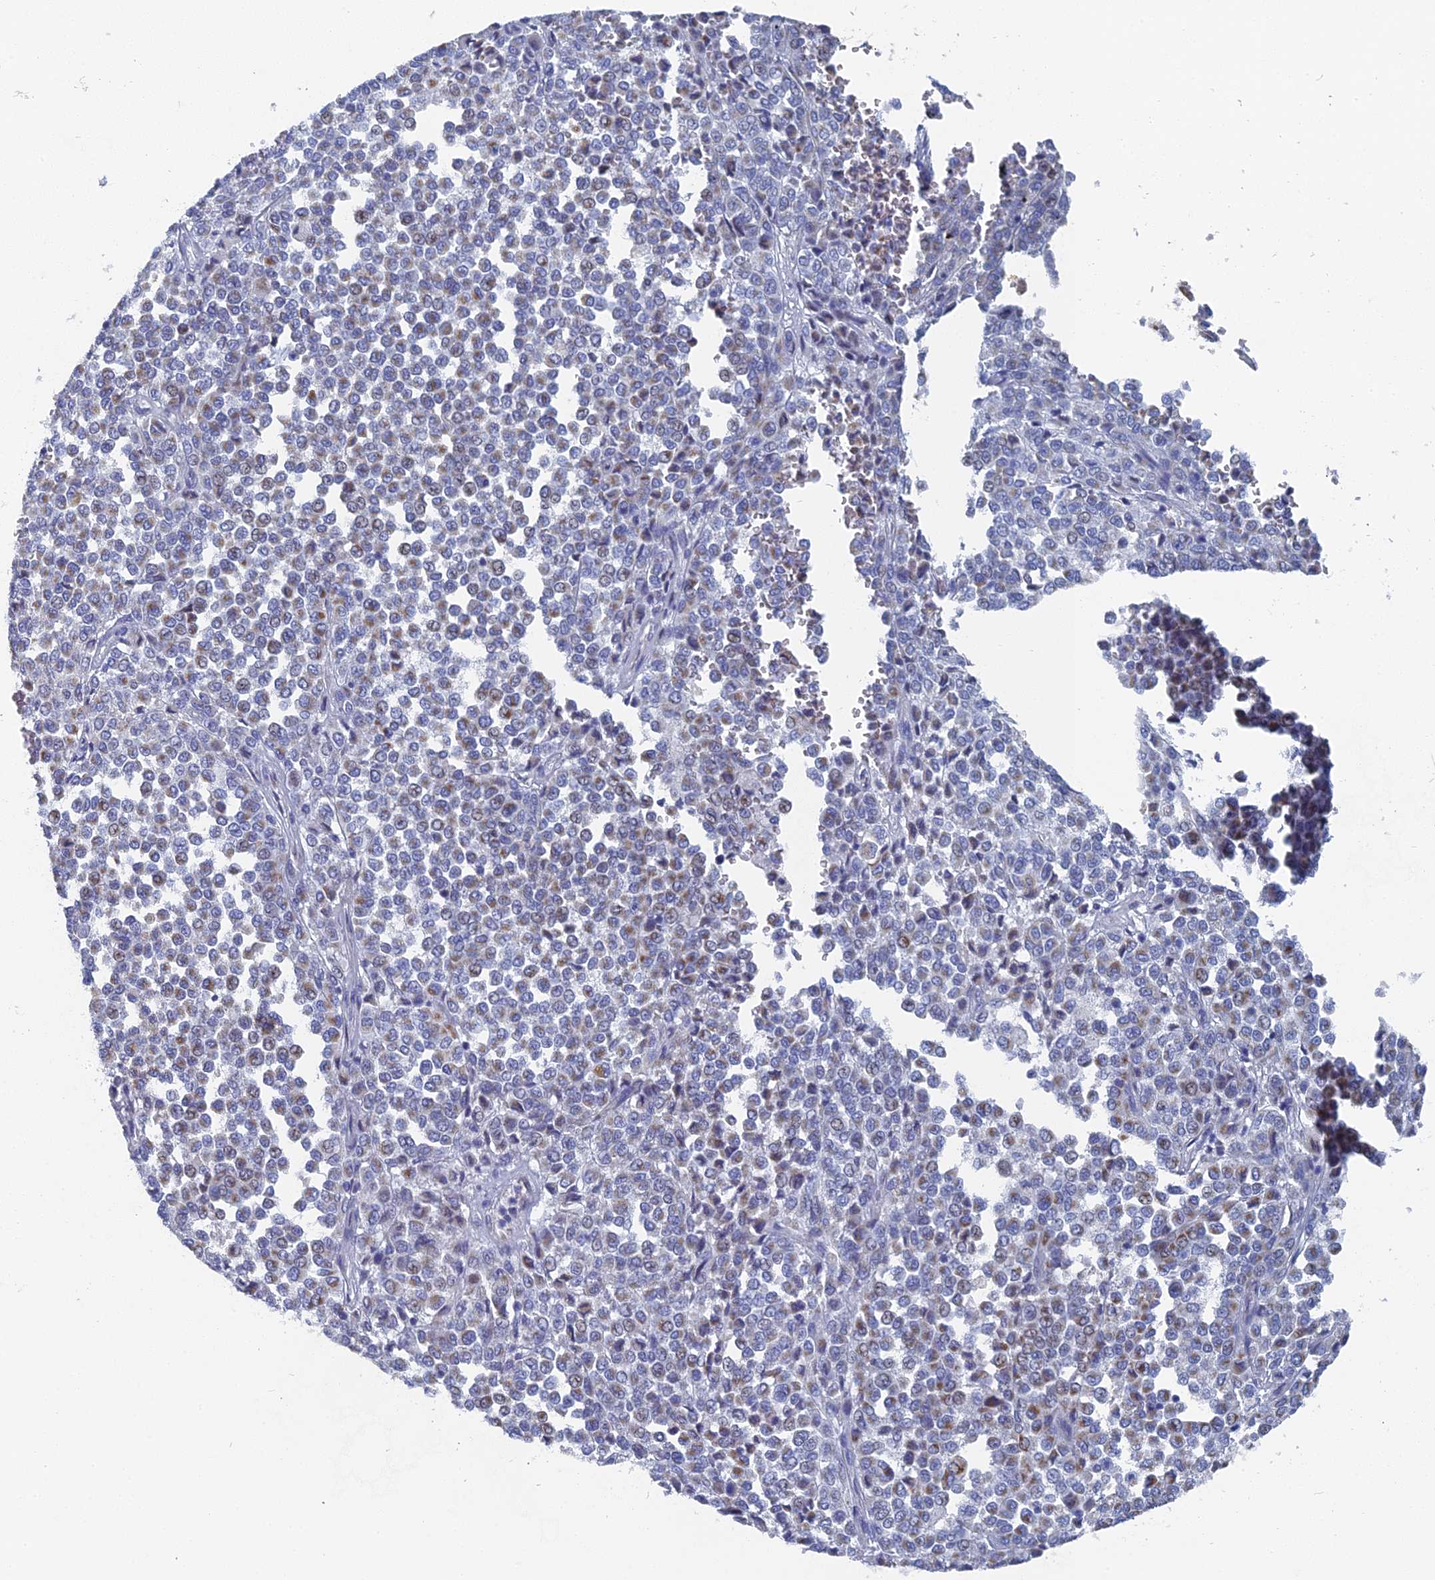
{"staining": {"intensity": "weak", "quantity": "25%-75%", "location": "cytoplasmic/membranous"}, "tissue": "melanoma", "cell_type": "Tumor cells", "image_type": "cancer", "snomed": [{"axis": "morphology", "description": "Malignant melanoma, Metastatic site"}, {"axis": "topography", "description": "Pancreas"}], "caption": "Malignant melanoma (metastatic site) stained for a protein (brown) reveals weak cytoplasmic/membranous positive positivity in about 25%-75% of tumor cells.", "gene": "HIGD1A", "patient": {"sex": "female", "age": 30}}